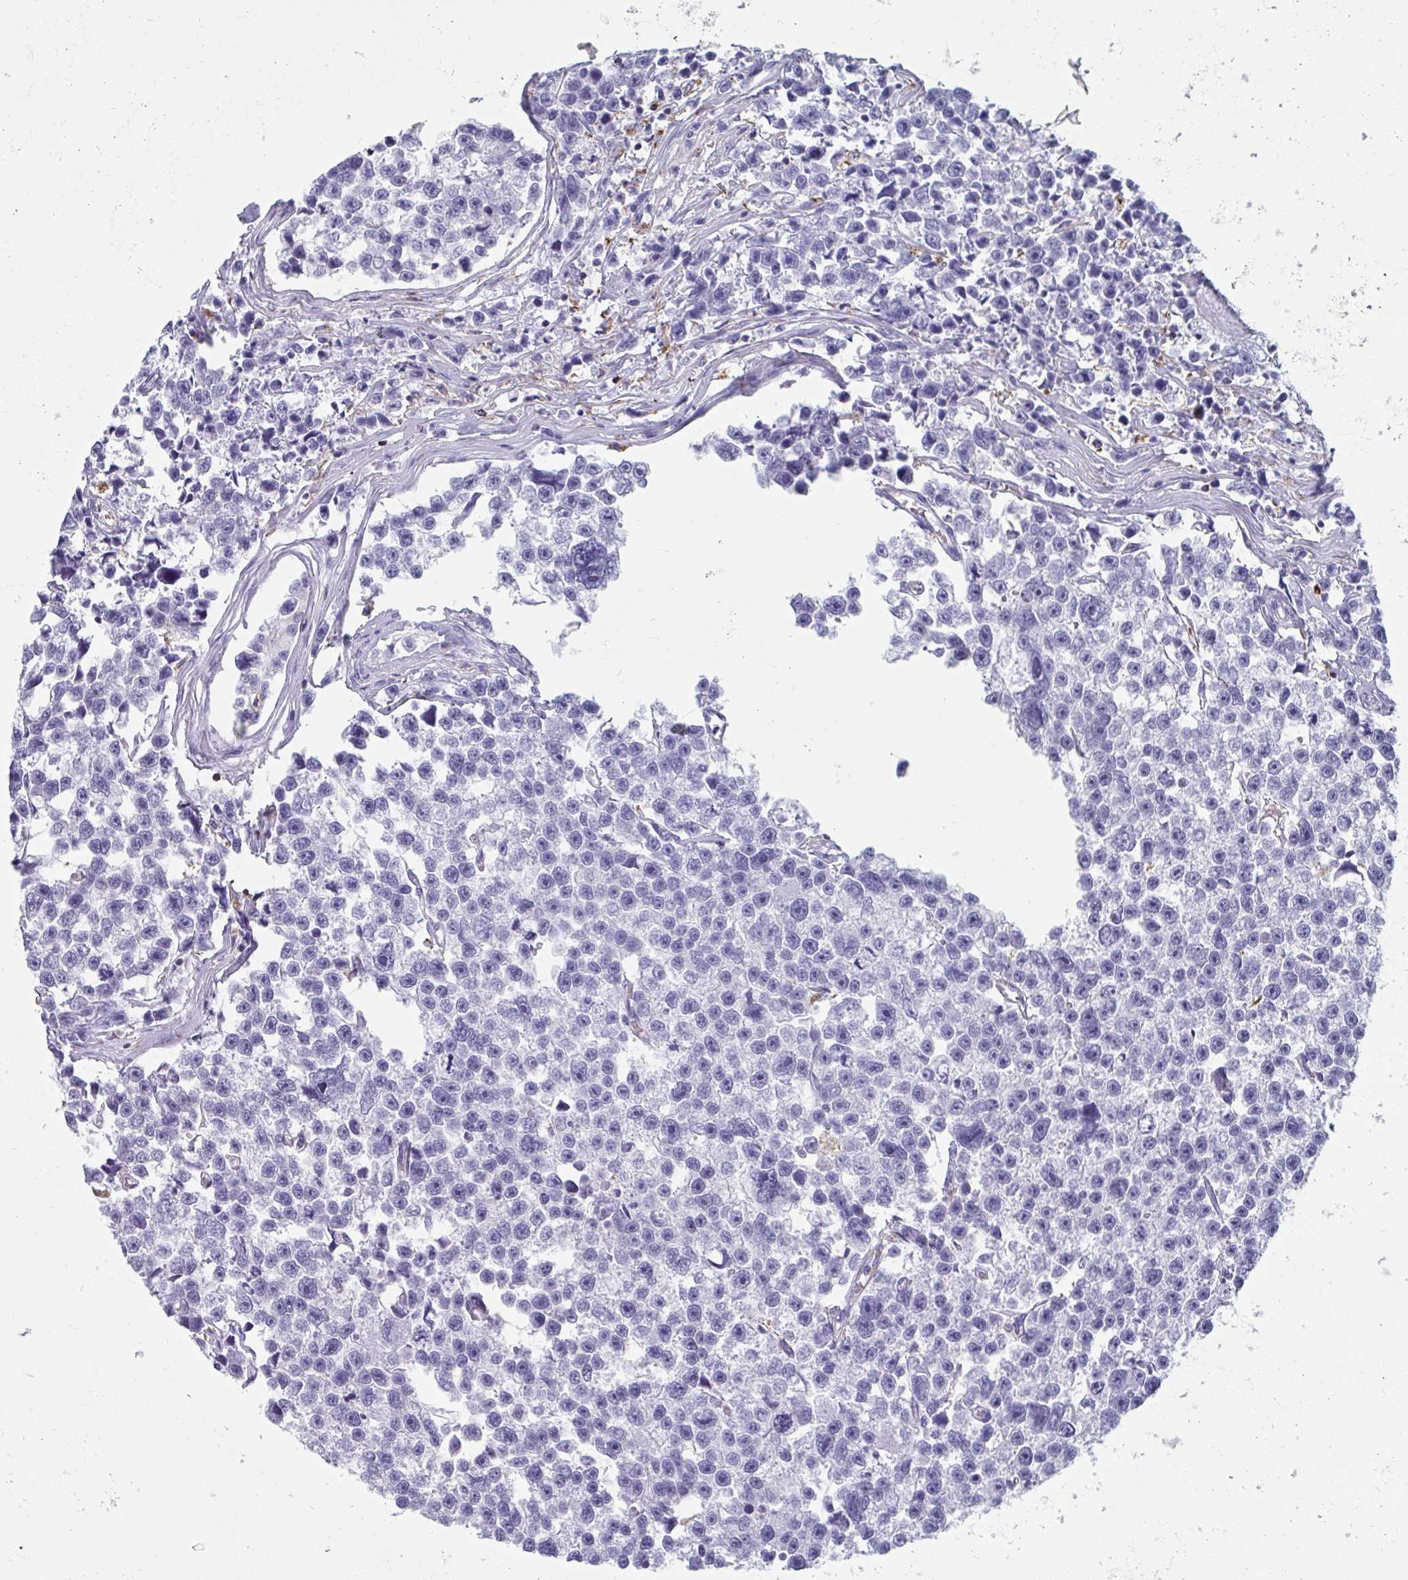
{"staining": {"intensity": "negative", "quantity": "none", "location": "none"}, "tissue": "testis cancer", "cell_type": "Tumor cells", "image_type": "cancer", "snomed": [{"axis": "morphology", "description": "Seminoma, NOS"}, {"axis": "topography", "description": "Testis"}], "caption": "IHC photomicrograph of testis seminoma stained for a protein (brown), which displays no expression in tumor cells.", "gene": "MGAM2", "patient": {"sex": "male", "age": 26}}